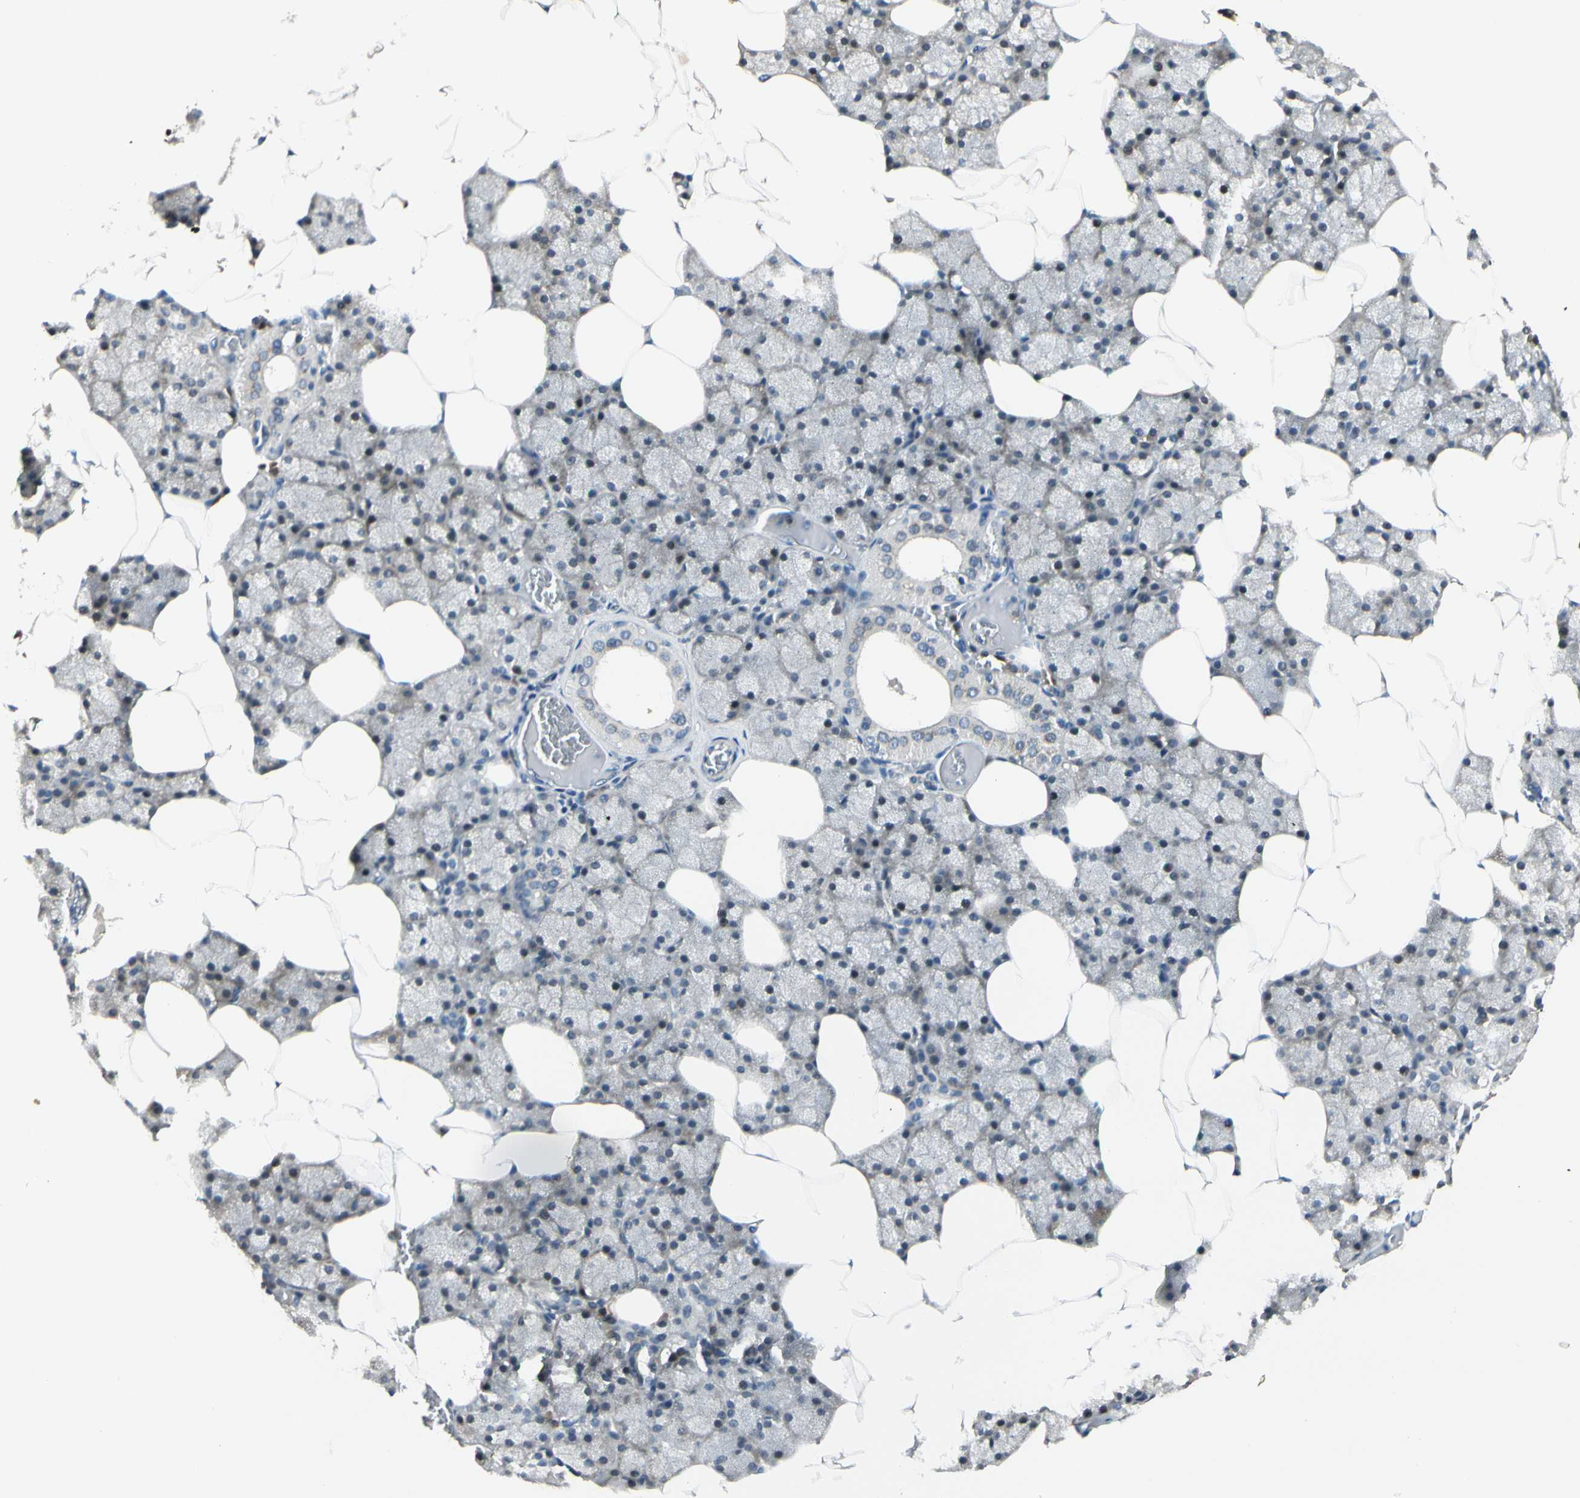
{"staining": {"intensity": "moderate", "quantity": "25%-75%", "location": "cytoplasmic/membranous"}, "tissue": "salivary gland", "cell_type": "Glandular cells", "image_type": "normal", "snomed": [{"axis": "morphology", "description": "Normal tissue, NOS"}, {"axis": "topography", "description": "Salivary gland"}], "caption": "High-magnification brightfield microscopy of unremarkable salivary gland stained with DAB (brown) and counterstained with hematoxylin (blue). glandular cells exhibit moderate cytoplasmic/membranous expression is present in about25%-75% of cells.", "gene": "RPS6KB2", "patient": {"sex": "male", "age": 62}}